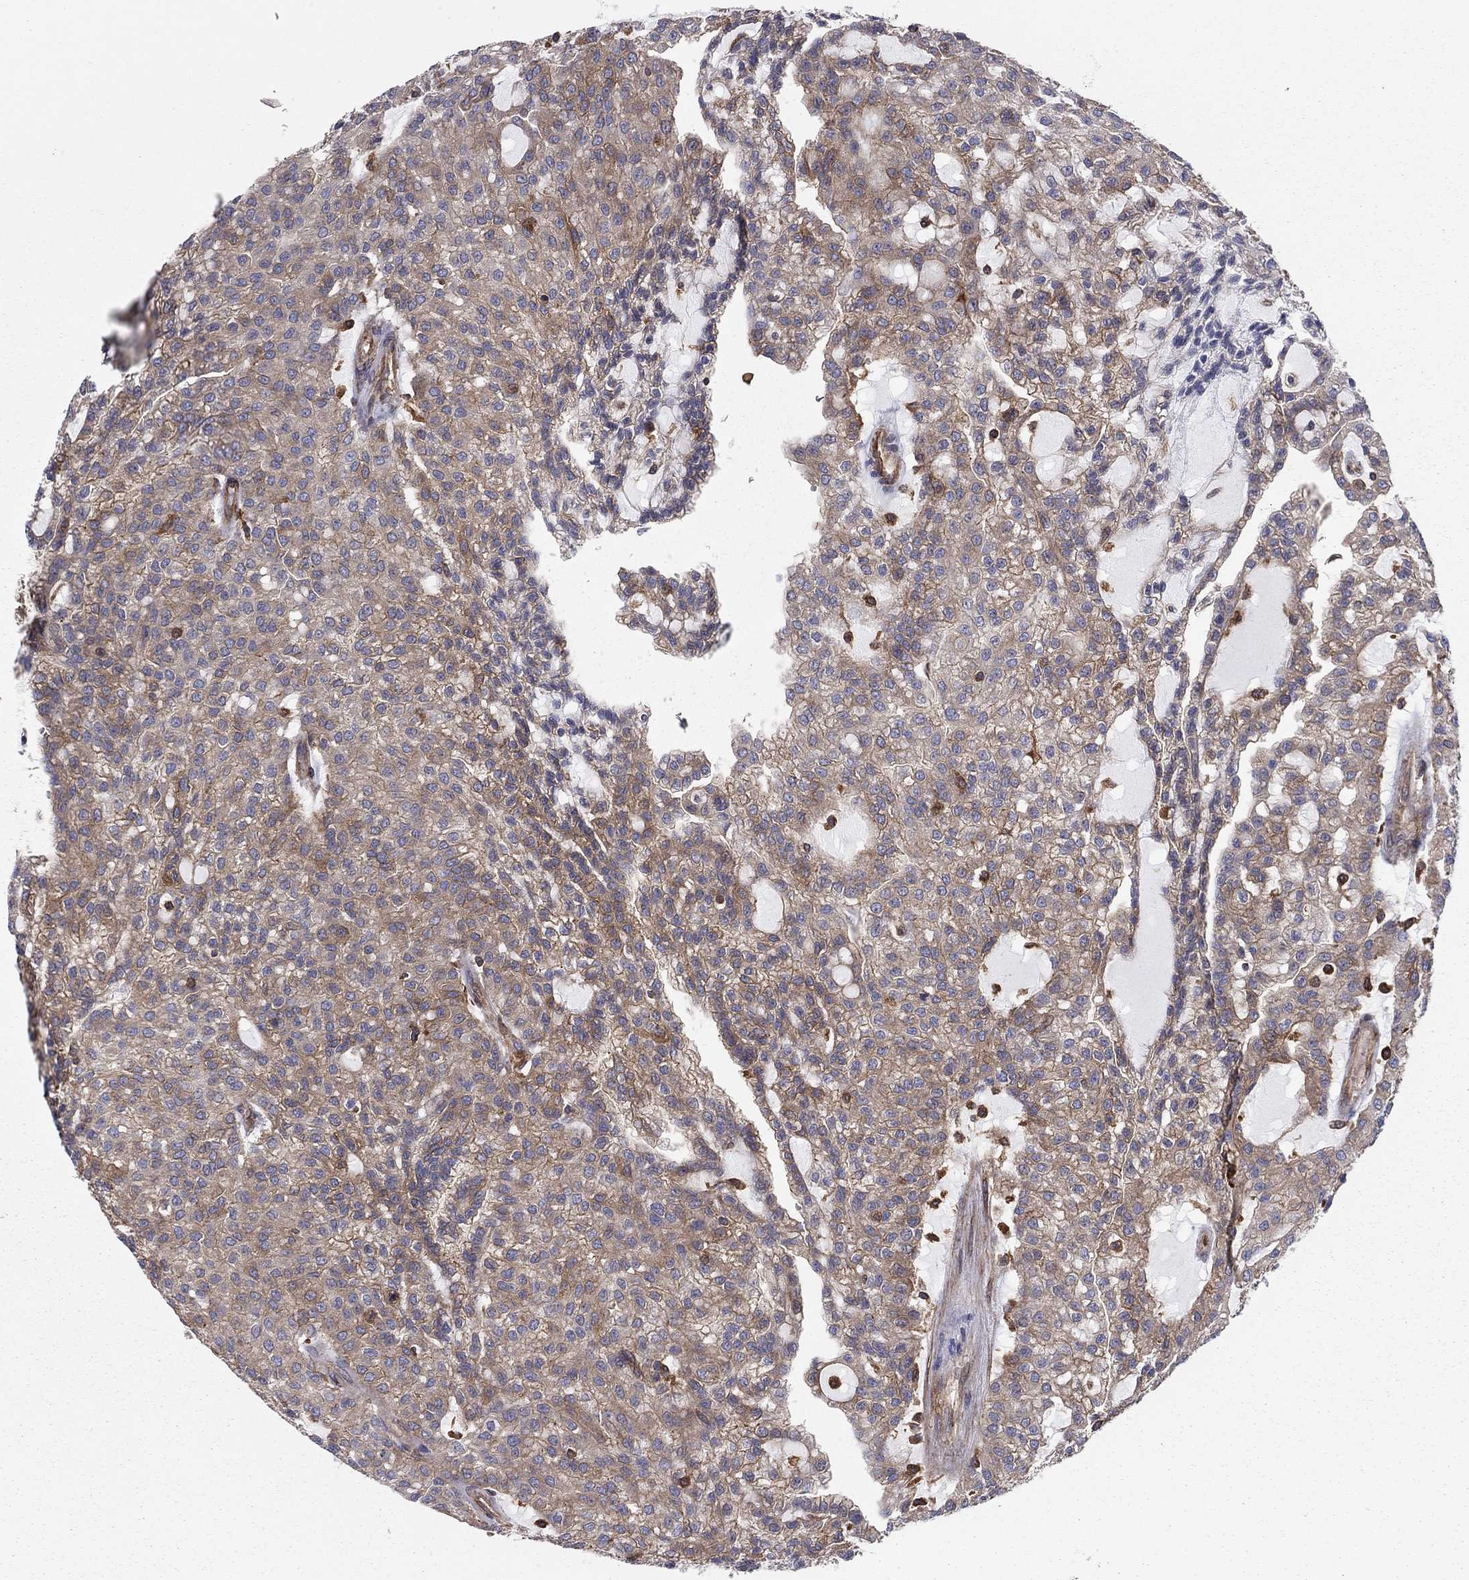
{"staining": {"intensity": "weak", "quantity": "25%-75%", "location": "cytoplasmic/membranous"}, "tissue": "renal cancer", "cell_type": "Tumor cells", "image_type": "cancer", "snomed": [{"axis": "morphology", "description": "Adenocarcinoma, NOS"}, {"axis": "topography", "description": "Kidney"}], "caption": "Renal adenocarcinoma was stained to show a protein in brown. There is low levels of weak cytoplasmic/membranous staining in approximately 25%-75% of tumor cells. (DAB IHC, brown staining for protein, blue staining for nuclei).", "gene": "EHBP1L1", "patient": {"sex": "male", "age": 63}}